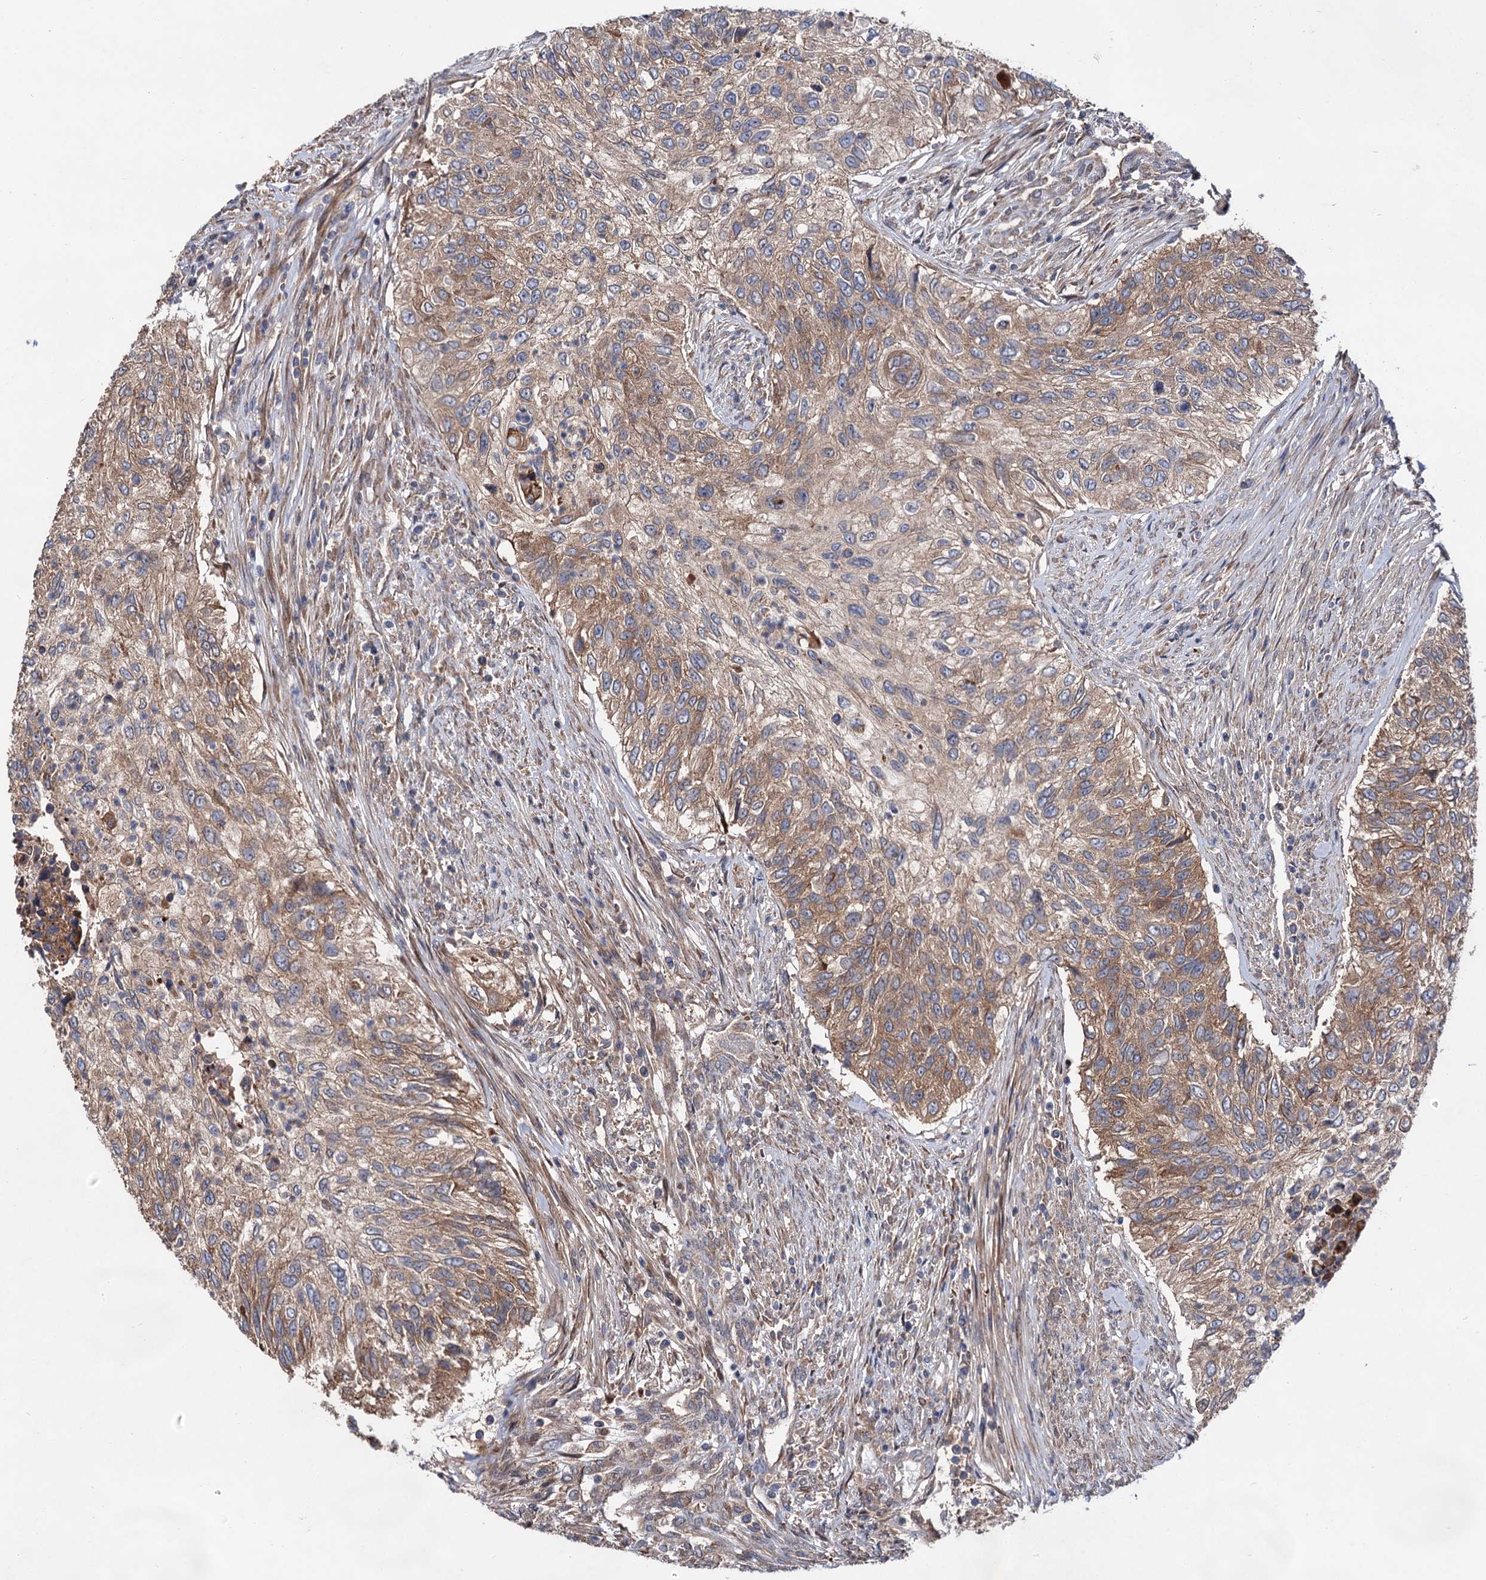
{"staining": {"intensity": "moderate", "quantity": ">75%", "location": "cytoplasmic/membranous"}, "tissue": "urothelial cancer", "cell_type": "Tumor cells", "image_type": "cancer", "snomed": [{"axis": "morphology", "description": "Urothelial carcinoma, High grade"}, {"axis": "topography", "description": "Urinary bladder"}], "caption": "A brown stain shows moderate cytoplasmic/membranous expression of a protein in human urothelial cancer tumor cells. (DAB (3,3'-diaminobenzidine) IHC with brightfield microscopy, high magnification).", "gene": "NAA25", "patient": {"sex": "female", "age": 60}}